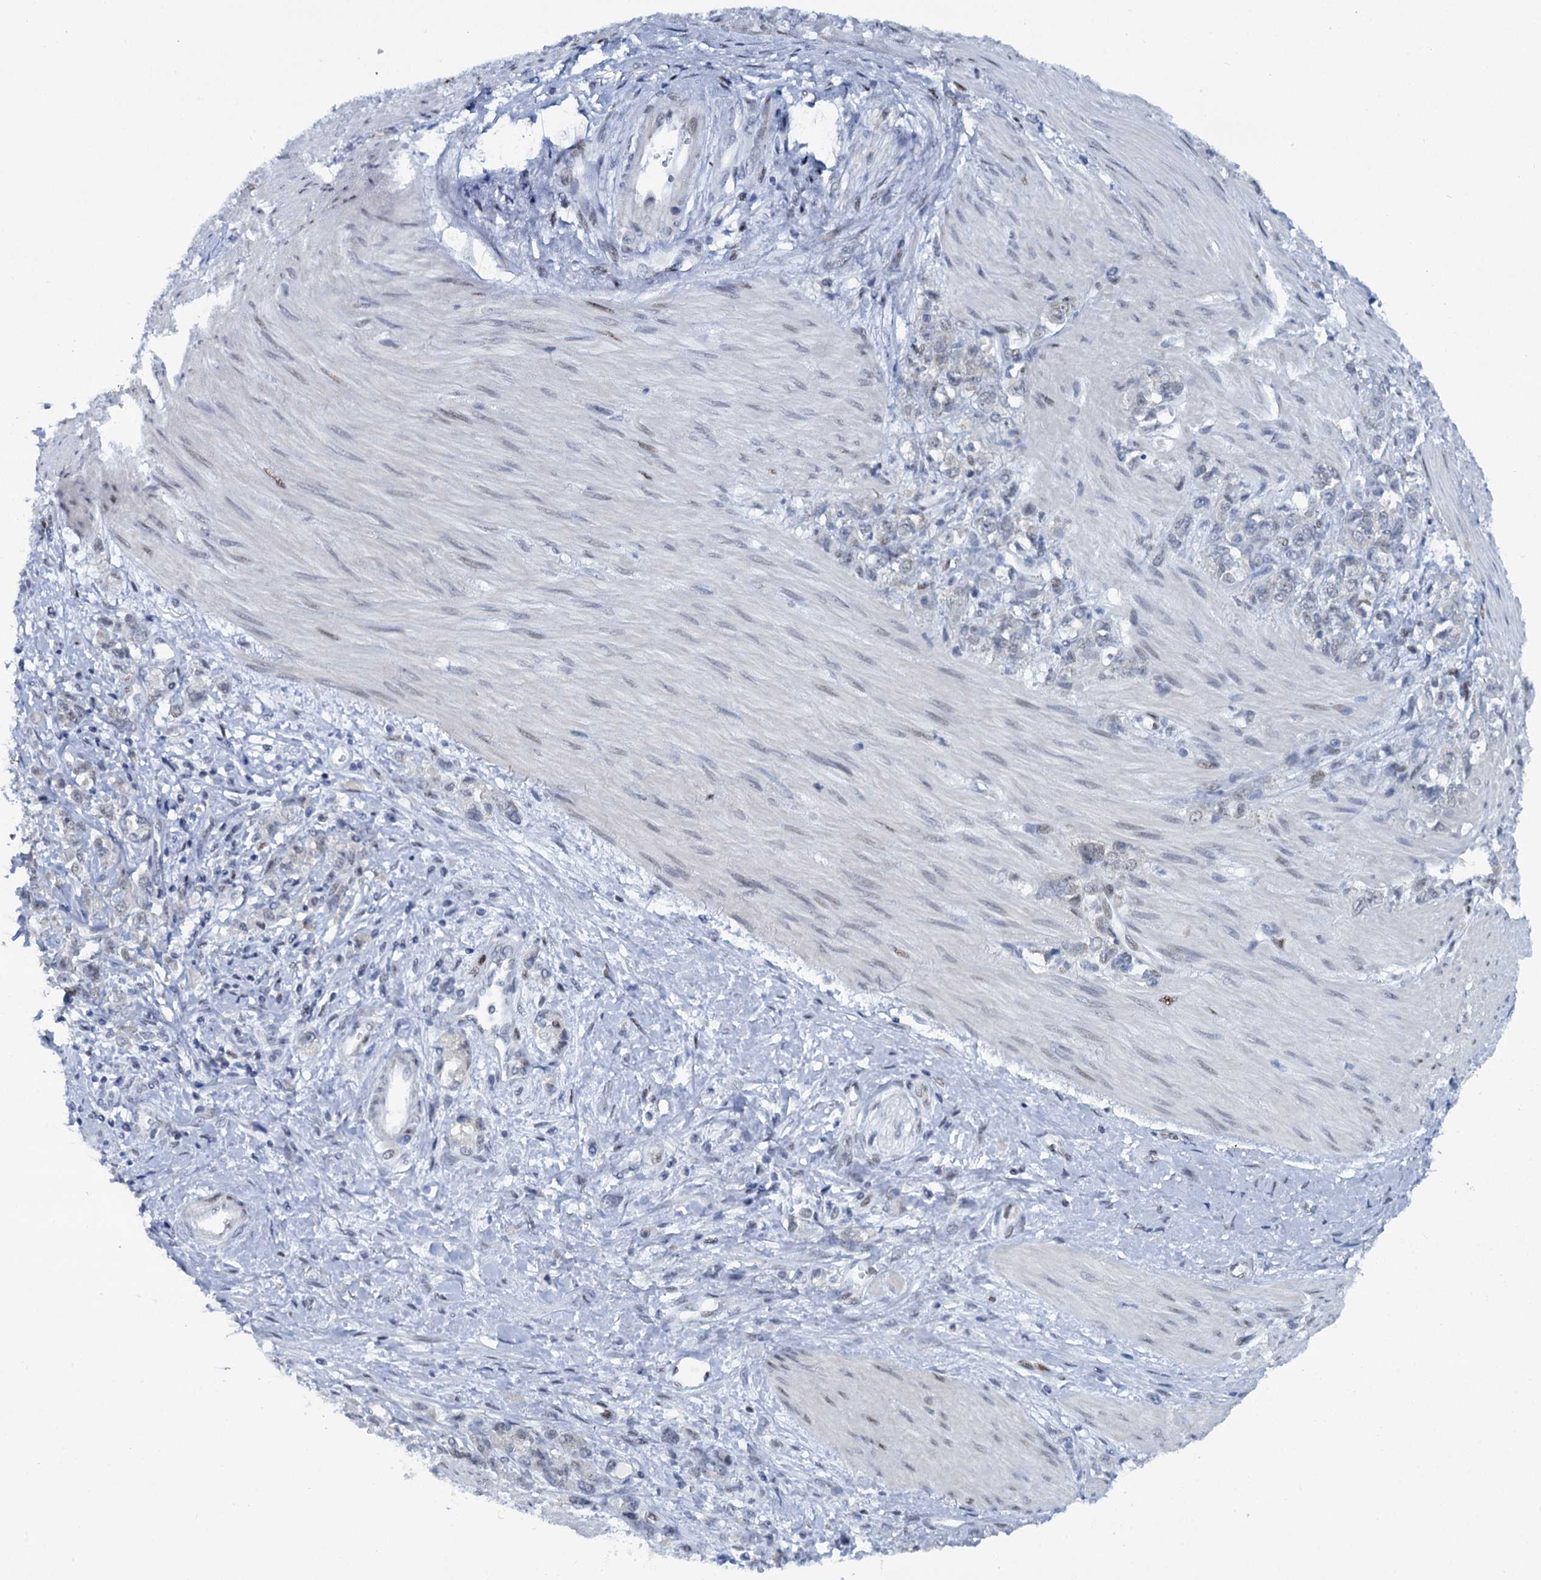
{"staining": {"intensity": "negative", "quantity": "none", "location": "none"}, "tissue": "stomach cancer", "cell_type": "Tumor cells", "image_type": "cancer", "snomed": [{"axis": "morphology", "description": "Adenocarcinoma, NOS"}, {"axis": "topography", "description": "Stomach"}], "caption": "Immunohistochemistry of stomach cancer displays no expression in tumor cells.", "gene": "SREK1", "patient": {"sex": "female", "age": 76}}